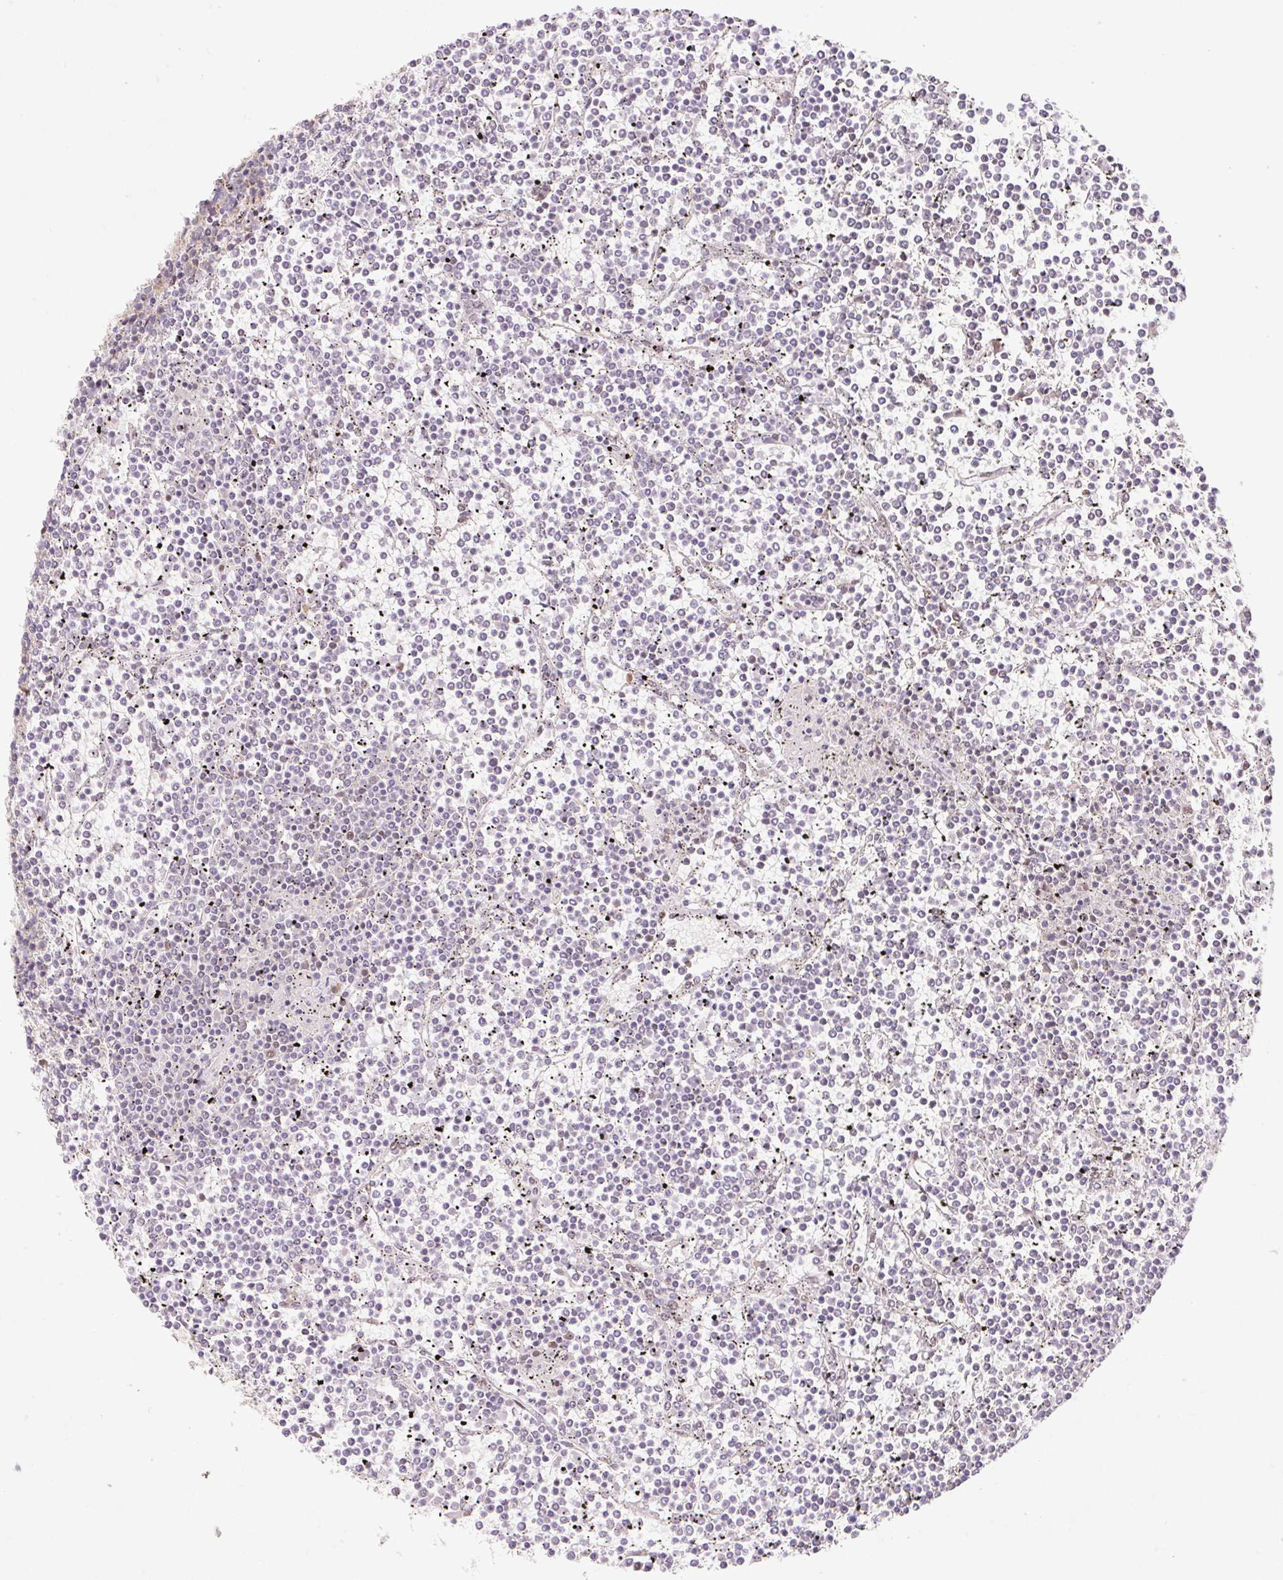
{"staining": {"intensity": "negative", "quantity": "none", "location": "none"}, "tissue": "lymphoma", "cell_type": "Tumor cells", "image_type": "cancer", "snomed": [{"axis": "morphology", "description": "Malignant lymphoma, non-Hodgkin's type, Low grade"}, {"axis": "topography", "description": "Spleen"}], "caption": "This photomicrograph is of lymphoma stained with IHC to label a protein in brown with the nuclei are counter-stained blue. There is no staining in tumor cells. Nuclei are stained in blue.", "gene": "HFE", "patient": {"sex": "female", "age": 19}}